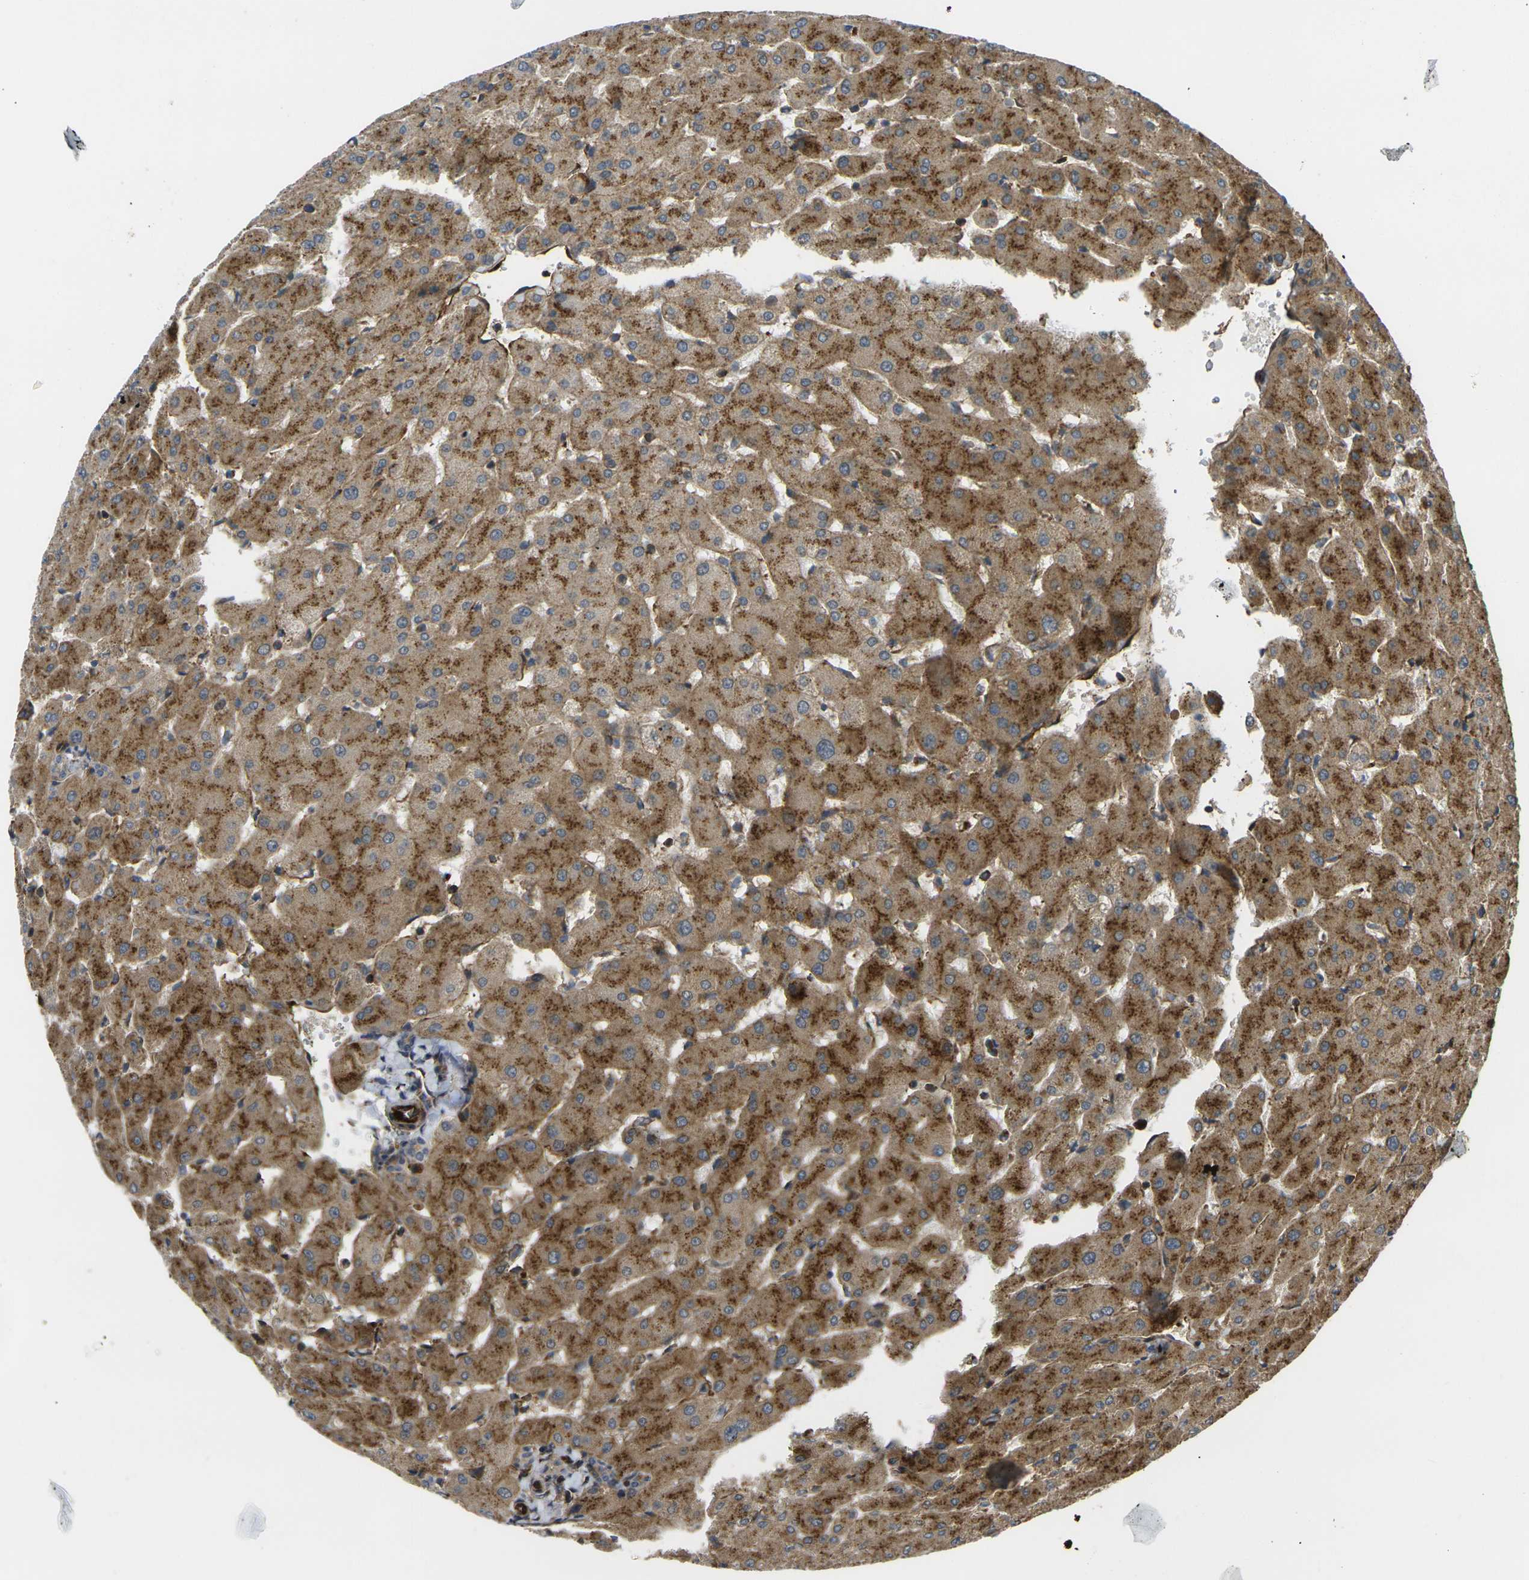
{"staining": {"intensity": "moderate", "quantity": ">75%", "location": "cytoplasmic/membranous"}, "tissue": "liver", "cell_type": "Cholangiocytes", "image_type": "normal", "snomed": [{"axis": "morphology", "description": "Normal tissue, NOS"}, {"axis": "topography", "description": "Liver"}], "caption": "This micrograph demonstrates immunohistochemistry staining of unremarkable human liver, with medium moderate cytoplasmic/membranous positivity in approximately >75% of cholangiocytes.", "gene": "ECE1", "patient": {"sex": "female", "age": 63}}